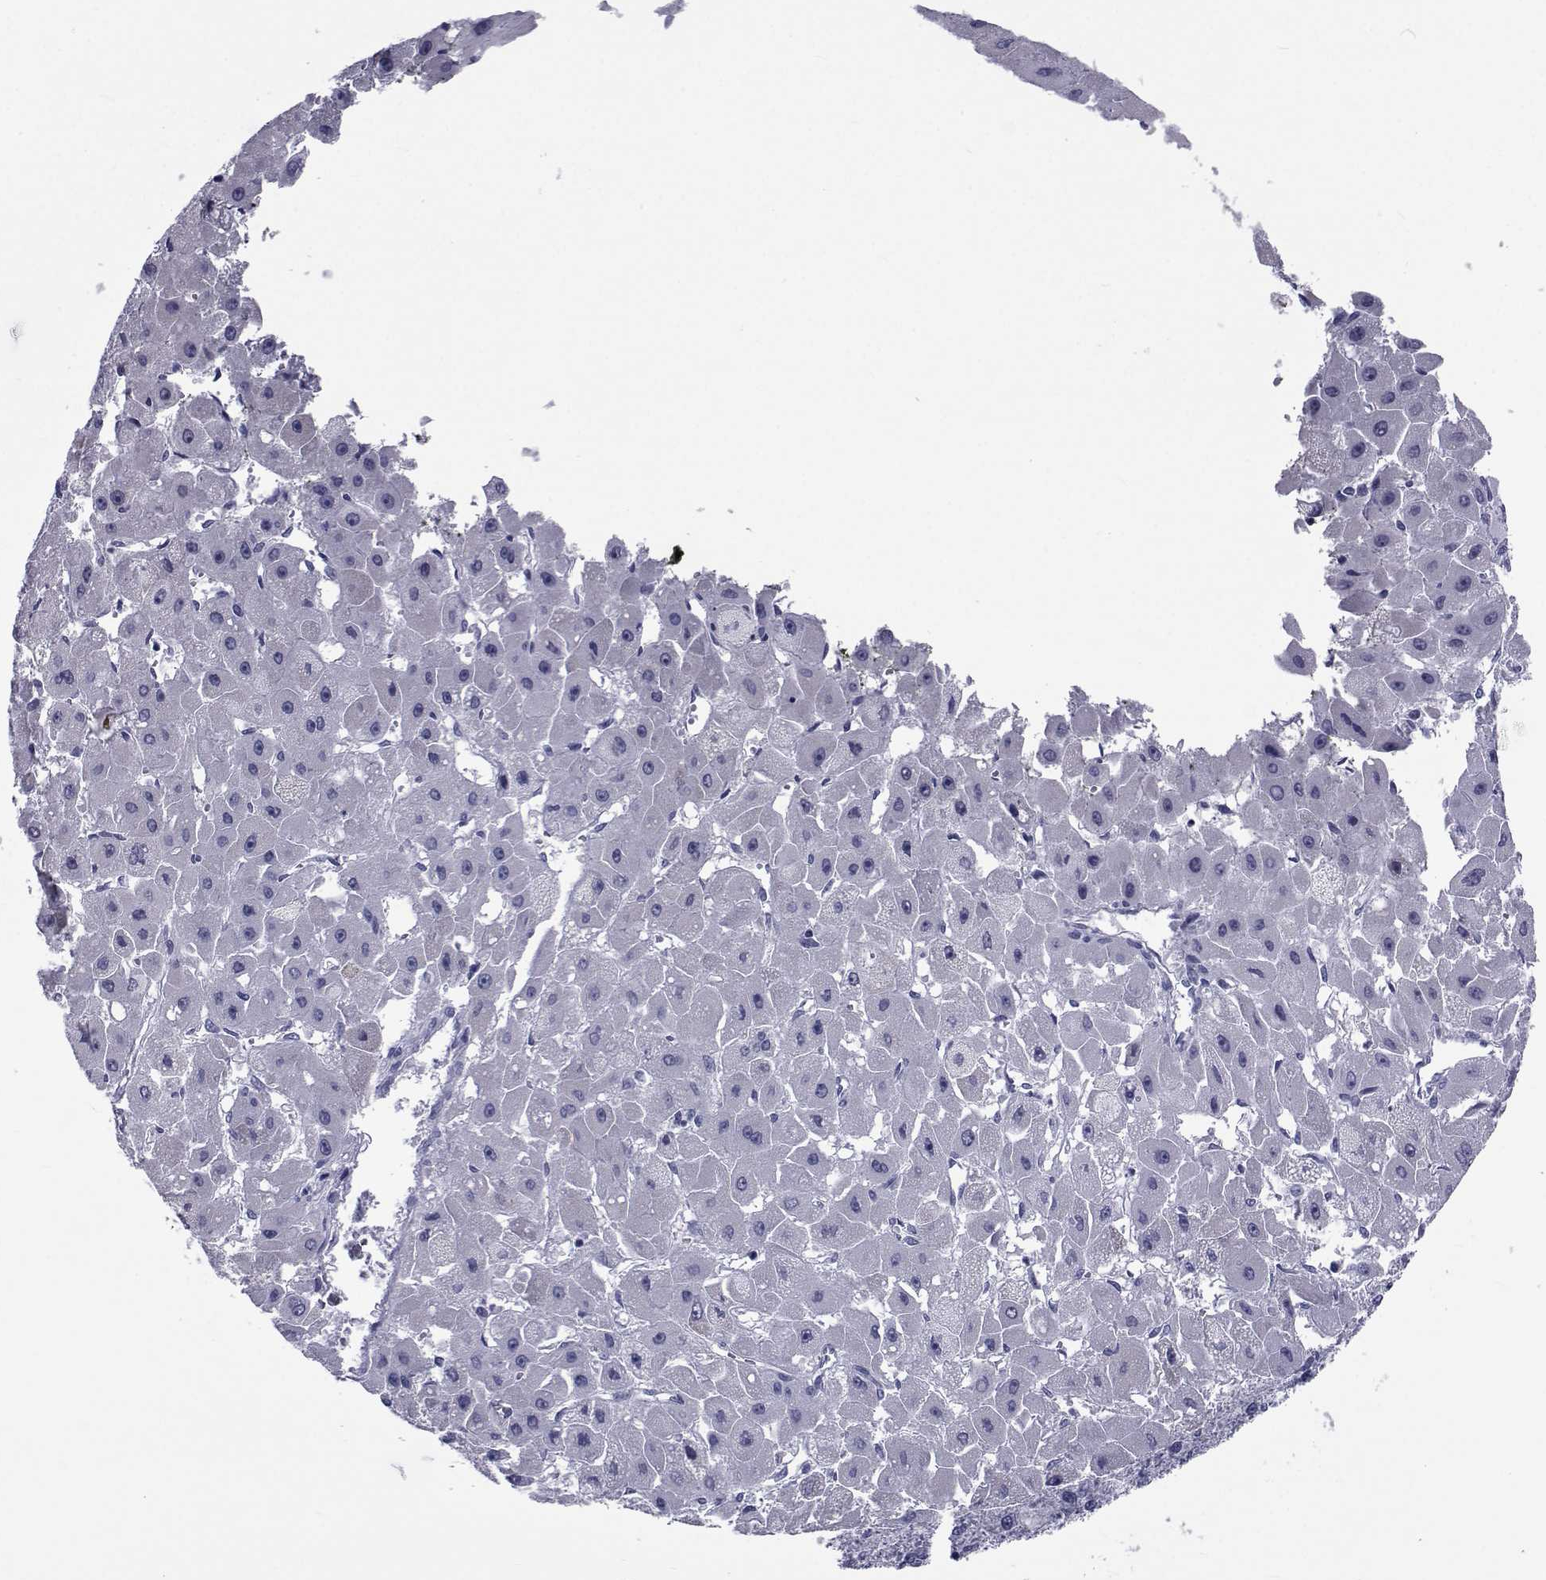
{"staining": {"intensity": "negative", "quantity": "none", "location": "none"}, "tissue": "liver cancer", "cell_type": "Tumor cells", "image_type": "cancer", "snomed": [{"axis": "morphology", "description": "Carcinoma, Hepatocellular, NOS"}, {"axis": "topography", "description": "Liver"}], "caption": "This is an IHC micrograph of human hepatocellular carcinoma (liver). There is no positivity in tumor cells.", "gene": "GKAP1", "patient": {"sex": "female", "age": 25}}